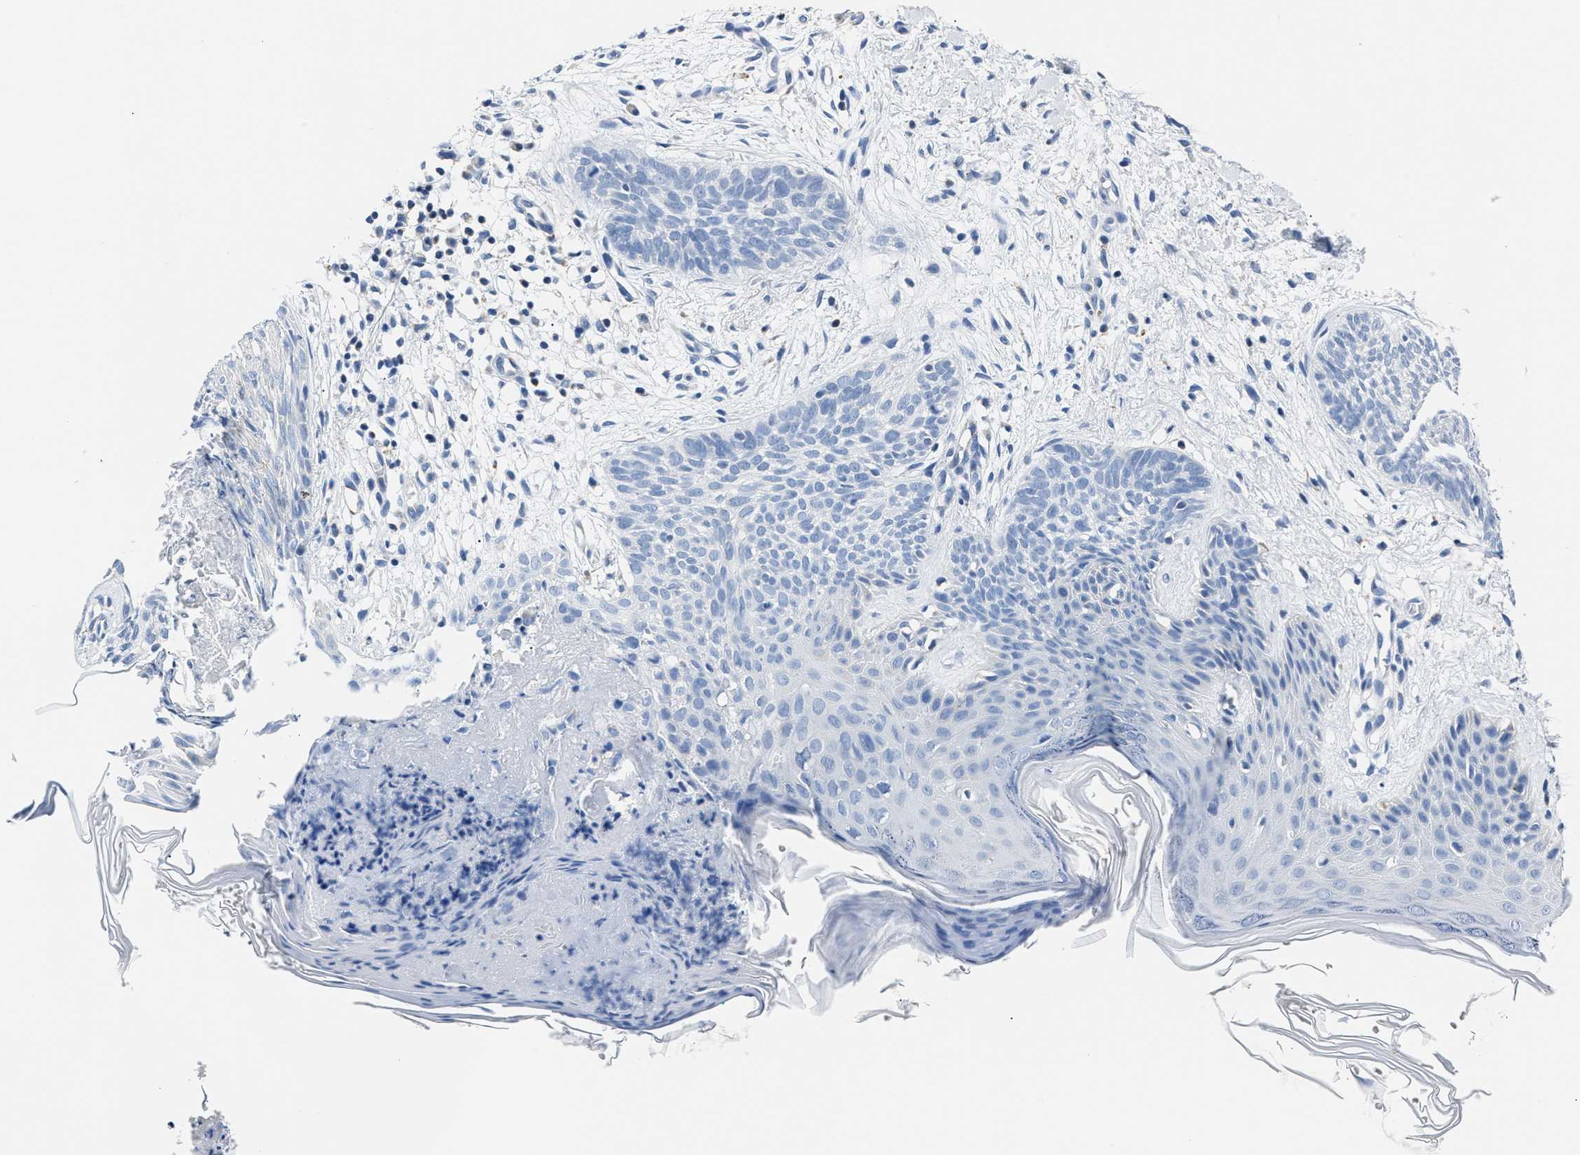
{"staining": {"intensity": "negative", "quantity": "none", "location": "none"}, "tissue": "skin cancer", "cell_type": "Tumor cells", "image_type": "cancer", "snomed": [{"axis": "morphology", "description": "Basal cell carcinoma"}, {"axis": "topography", "description": "Skin"}], "caption": "Immunohistochemical staining of human basal cell carcinoma (skin) displays no significant staining in tumor cells. (Stains: DAB immunohistochemistry (IHC) with hematoxylin counter stain, Microscopy: brightfield microscopy at high magnification).", "gene": "AMACR", "patient": {"sex": "female", "age": 59}}